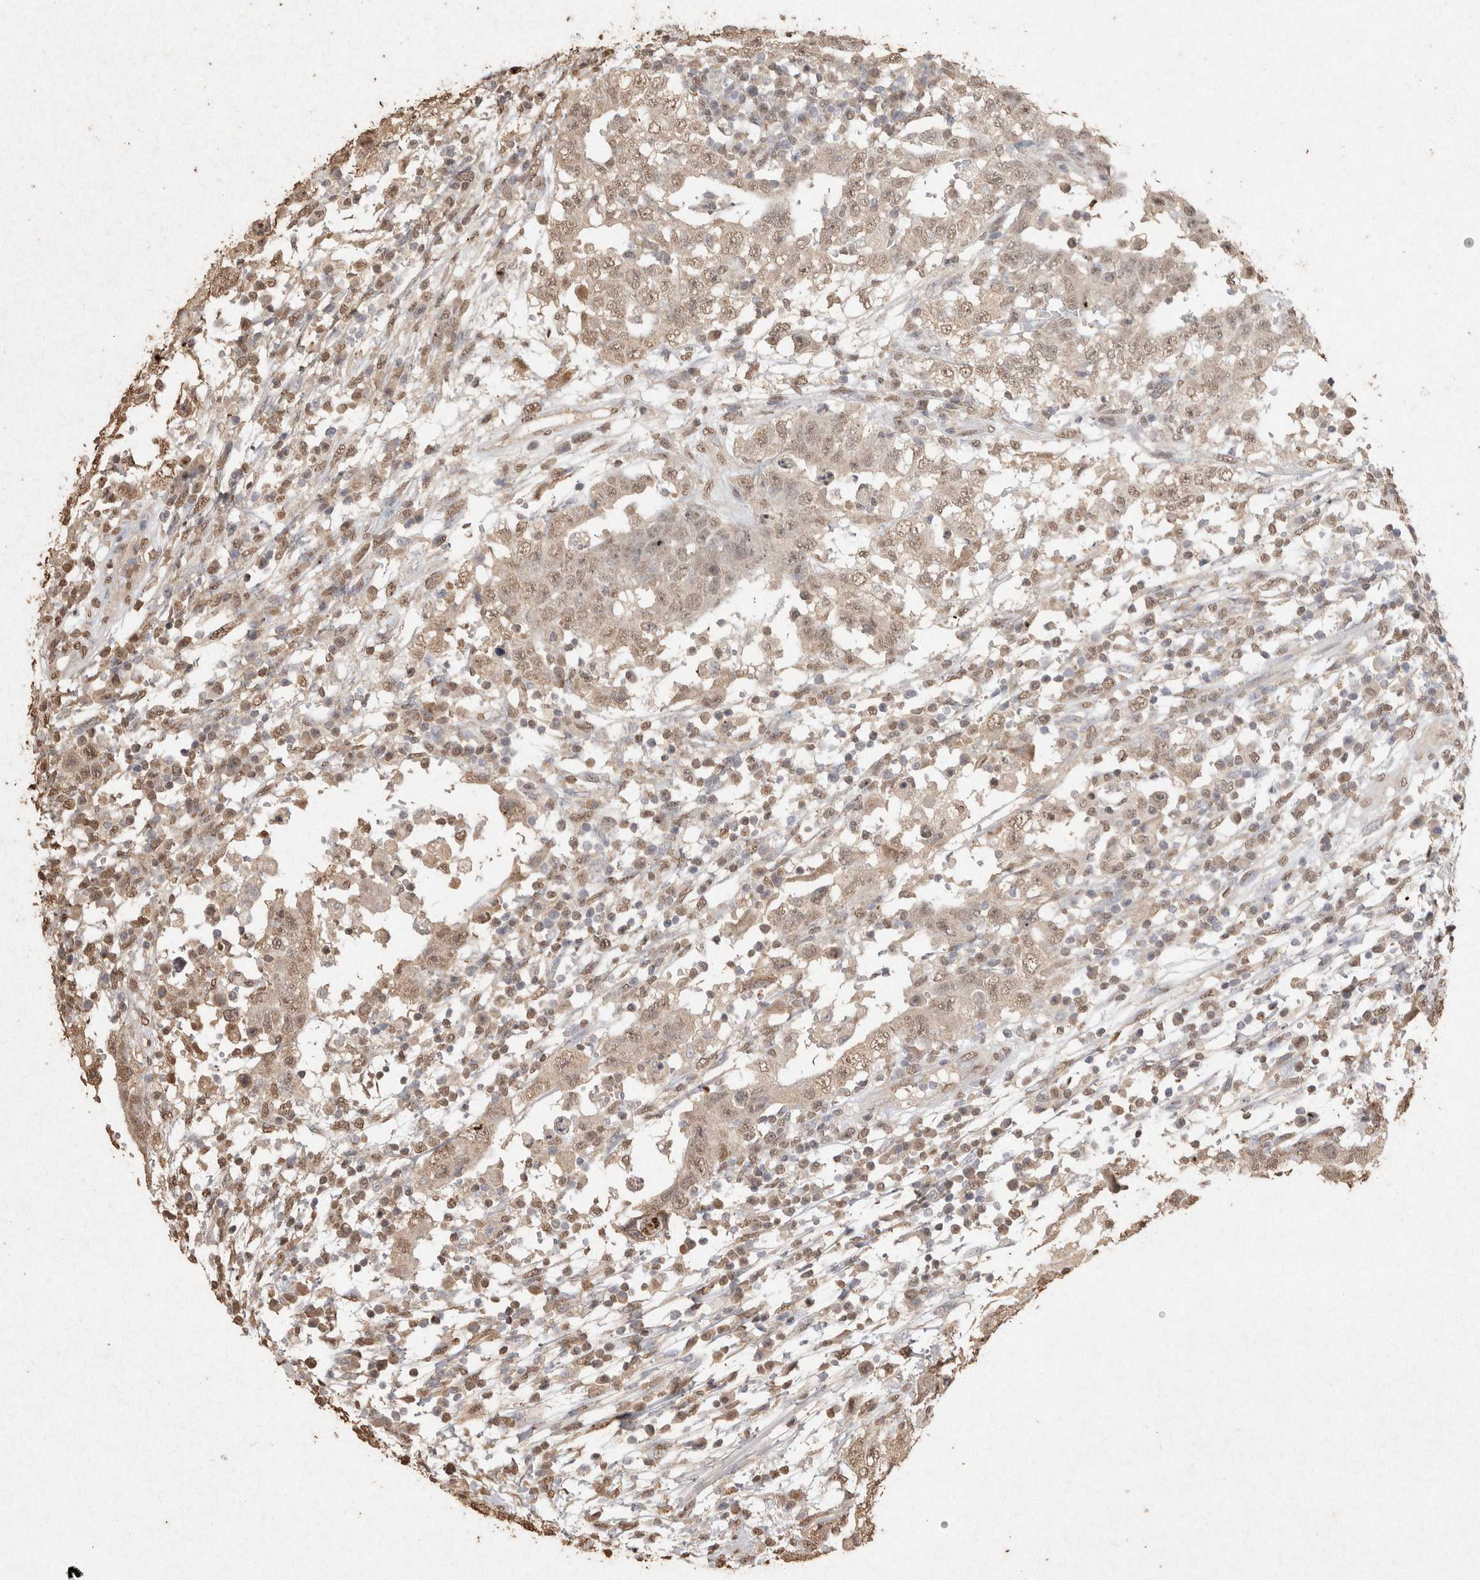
{"staining": {"intensity": "weak", "quantity": ">75%", "location": "cytoplasmic/membranous,nuclear"}, "tissue": "testis cancer", "cell_type": "Tumor cells", "image_type": "cancer", "snomed": [{"axis": "morphology", "description": "Carcinoma, Embryonal, NOS"}, {"axis": "topography", "description": "Testis"}], "caption": "Immunohistochemical staining of human testis embryonal carcinoma exhibits low levels of weak cytoplasmic/membranous and nuclear protein staining in approximately >75% of tumor cells. (Stains: DAB (3,3'-diaminobenzidine) in brown, nuclei in blue, Microscopy: brightfield microscopy at high magnification).", "gene": "MLX", "patient": {"sex": "male", "age": 26}}